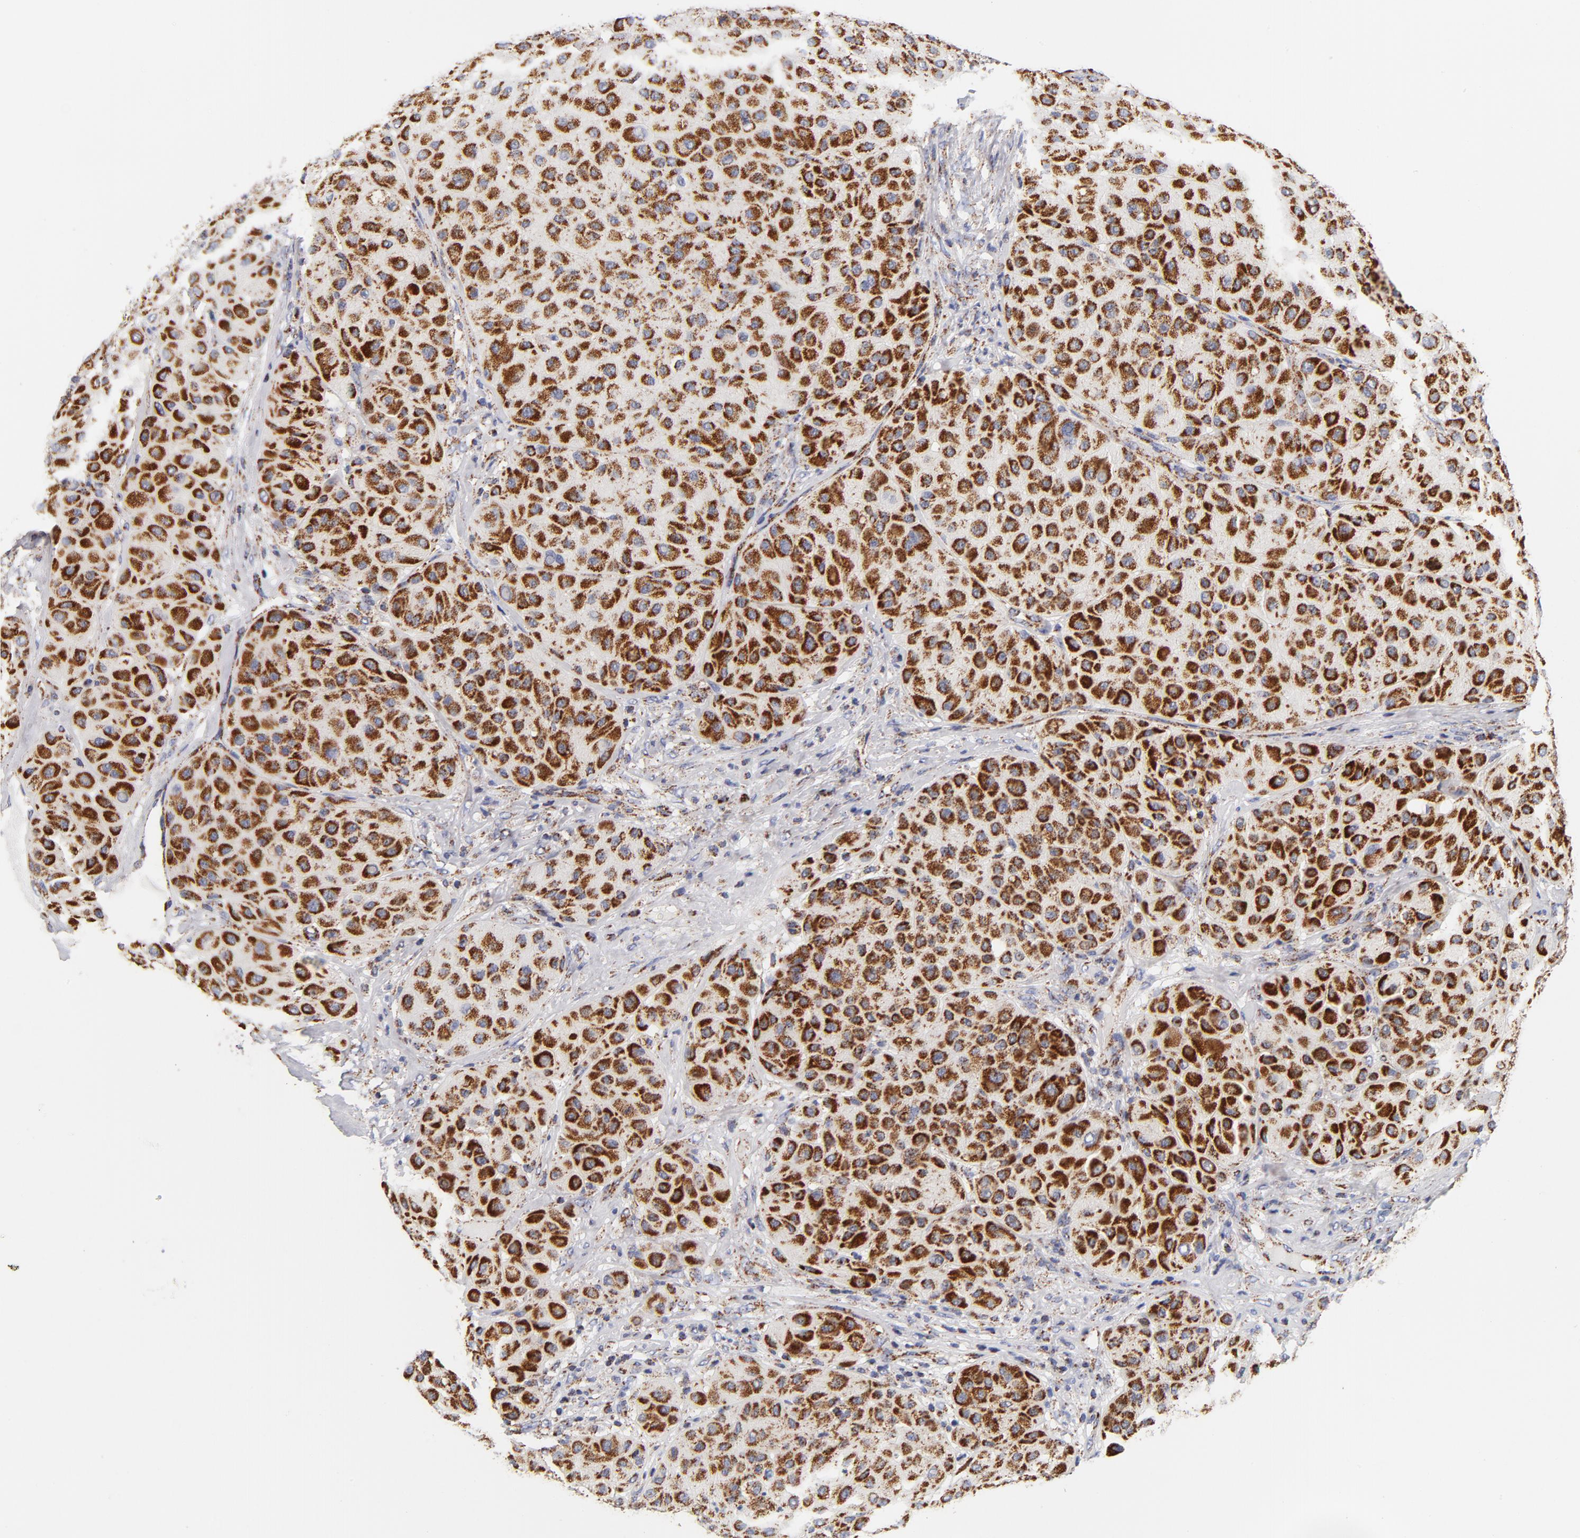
{"staining": {"intensity": "strong", "quantity": ">75%", "location": "cytoplasmic/membranous"}, "tissue": "melanoma", "cell_type": "Tumor cells", "image_type": "cancer", "snomed": [{"axis": "morphology", "description": "Normal tissue, NOS"}, {"axis": "morphology", "description": "Malignant melanoma, Metastatic site"}, {"axis": "topography", "description": "Skin"}], "caption": "This is a photomicrograph of immunohistochemistry (IHC) staining of malignant melanoma (metastatic site), which shows strong expression in the cytoplasmic/membranous of tumor cells.", "gene": "ECHS1", "patient": {"sex": "male", "age": 41}}